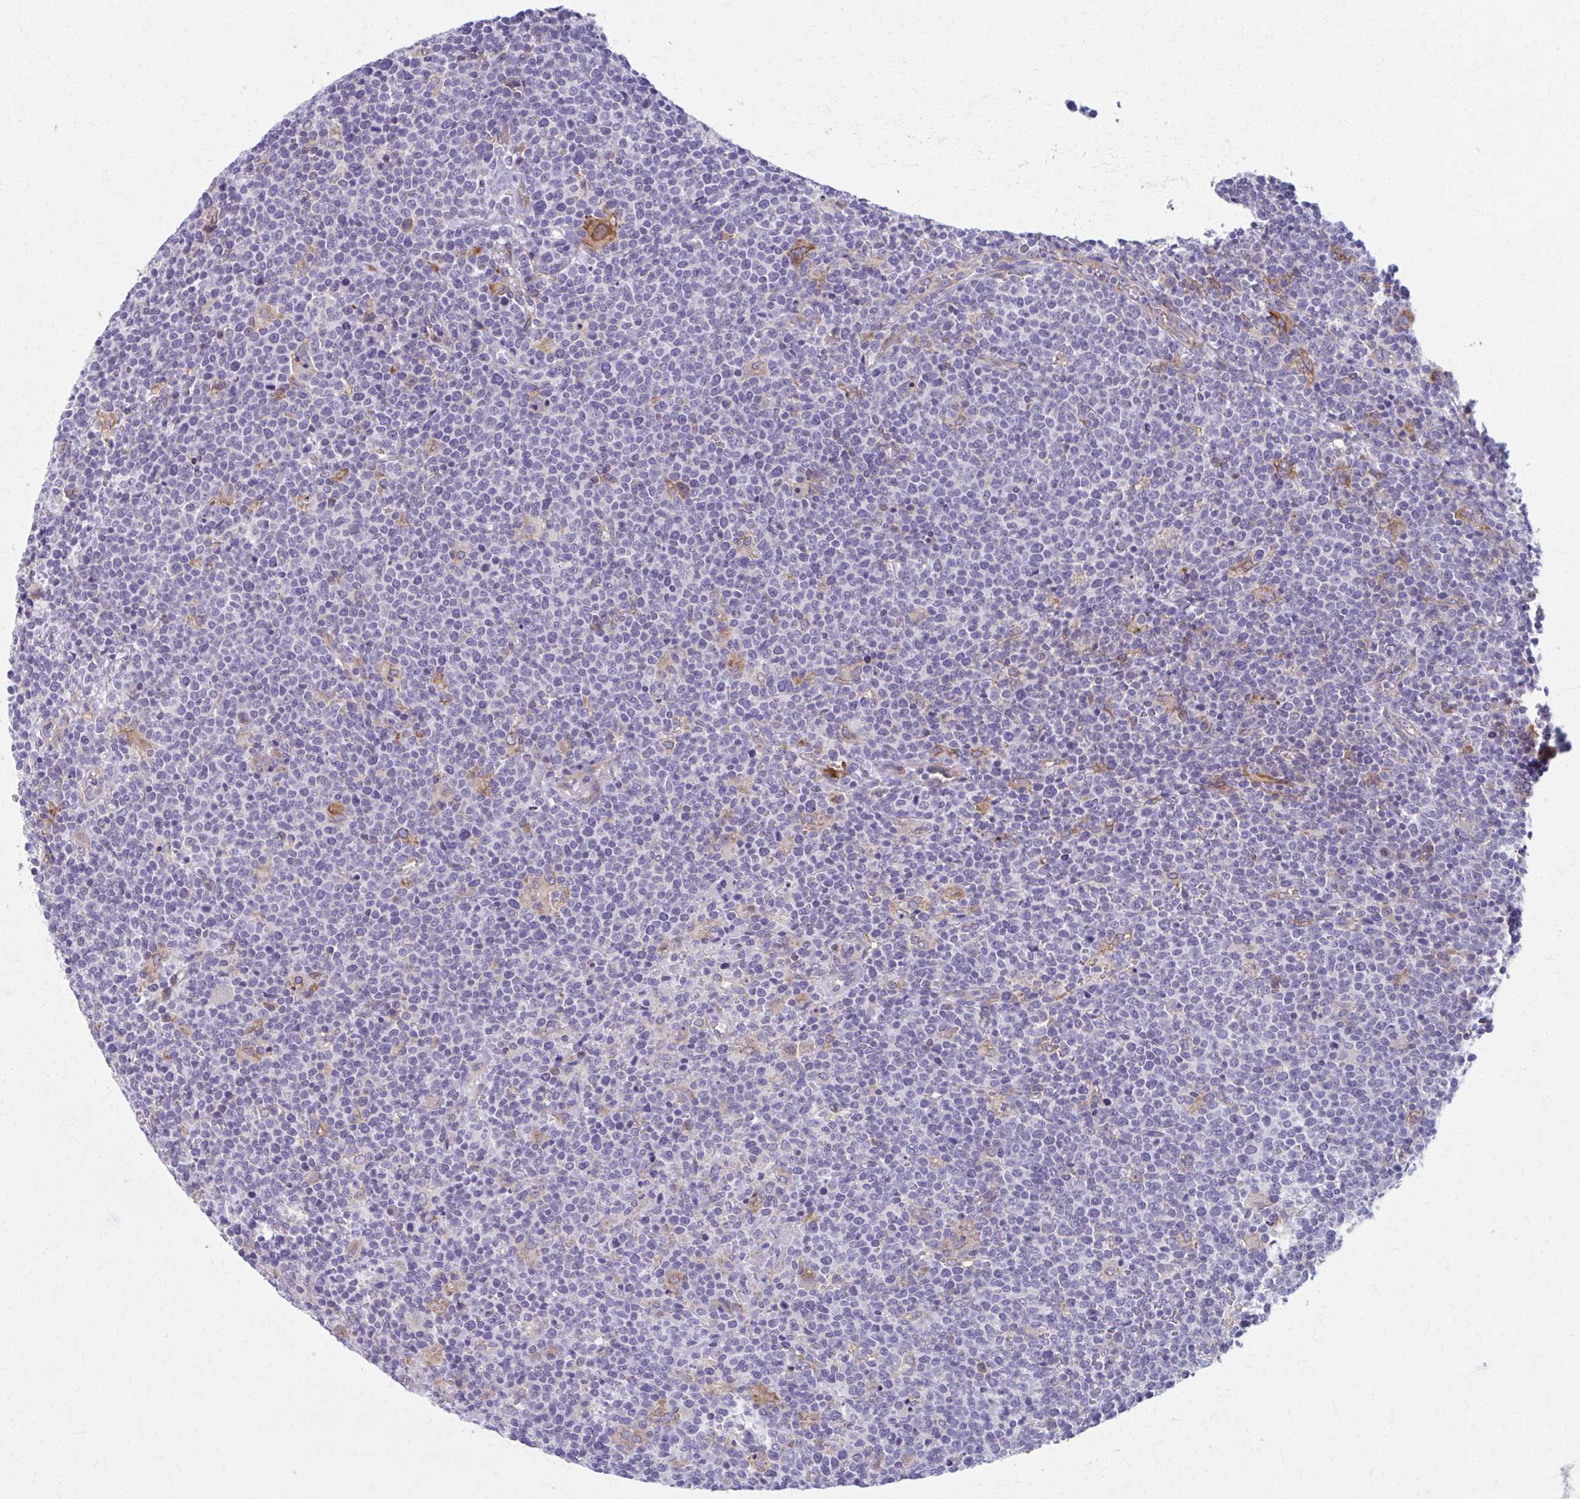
{"staining": {"intensity": "negative", "quantity": "none", "location": "none"}, "tissue": "lymphoma", "cell_type": "Tumor cells", "image_type": "cancer", "snomed": [{"axis": "morphology", "description": "Malignant lymphoma, non-Hodgkin's type, High grade"}, {"axis": "topography", "description": "Lymph node"}], "caption": "High-grade malignant lymphoma, non-Hodgkin's type stained for a protein using immunohistochemistry exhibits no expression tumor cells.", "gene": "SPATS2L", "patient": {"sex": "male", "age": 61}}